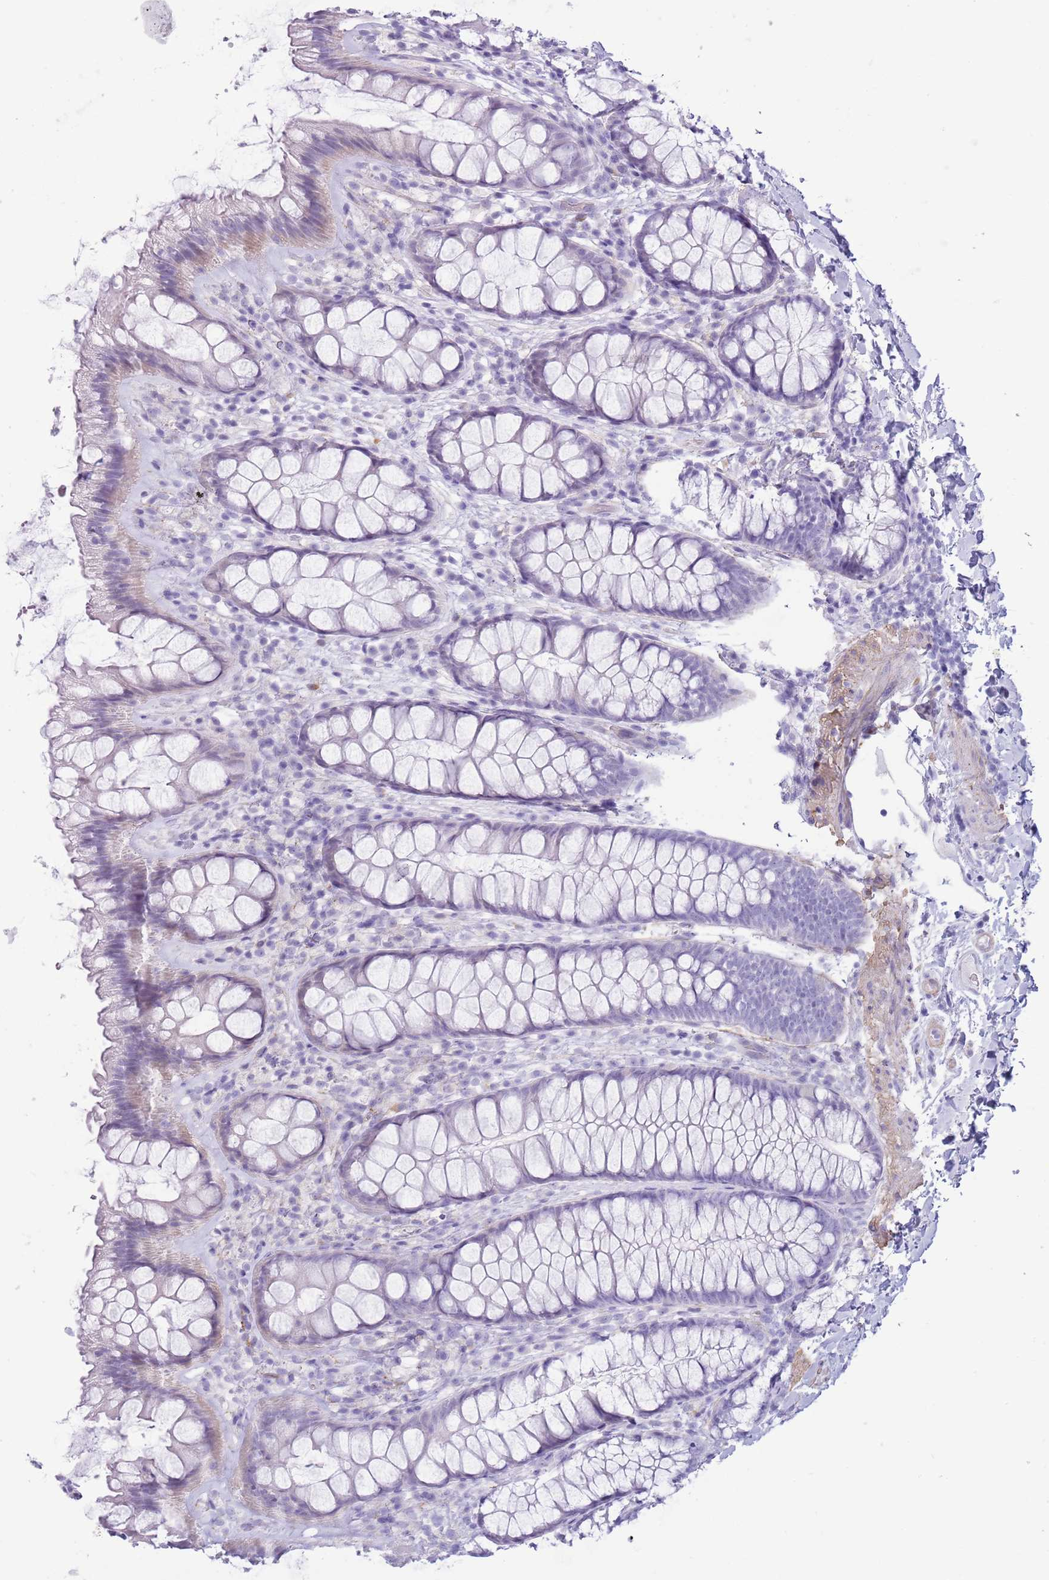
{"staining": {"intensity": "weak", "quantity": ">75%", "location": "cytoplasmic/membranous"}, "tissue": "colon", "cell_type": "Endothelial cells", "image_type": "normal", "snomed": [{"axis": "morphology", "description": "Normal tissue, NOS"}, {"axis": "topography", "description": "Colon"}], "caption": "Protein expression analysis of benign colon reveals weak cytoplasmic/membranous positivity in approximately >75% of endothelial cells. (Stains: DAB (3,3'-diaminobenzidine) in brown, nuclei in blue, Microscopy: brightfield microscopy at high magnification).", "gene": "SLC7A14", "patient": {"sex": "male", "age": 46}}